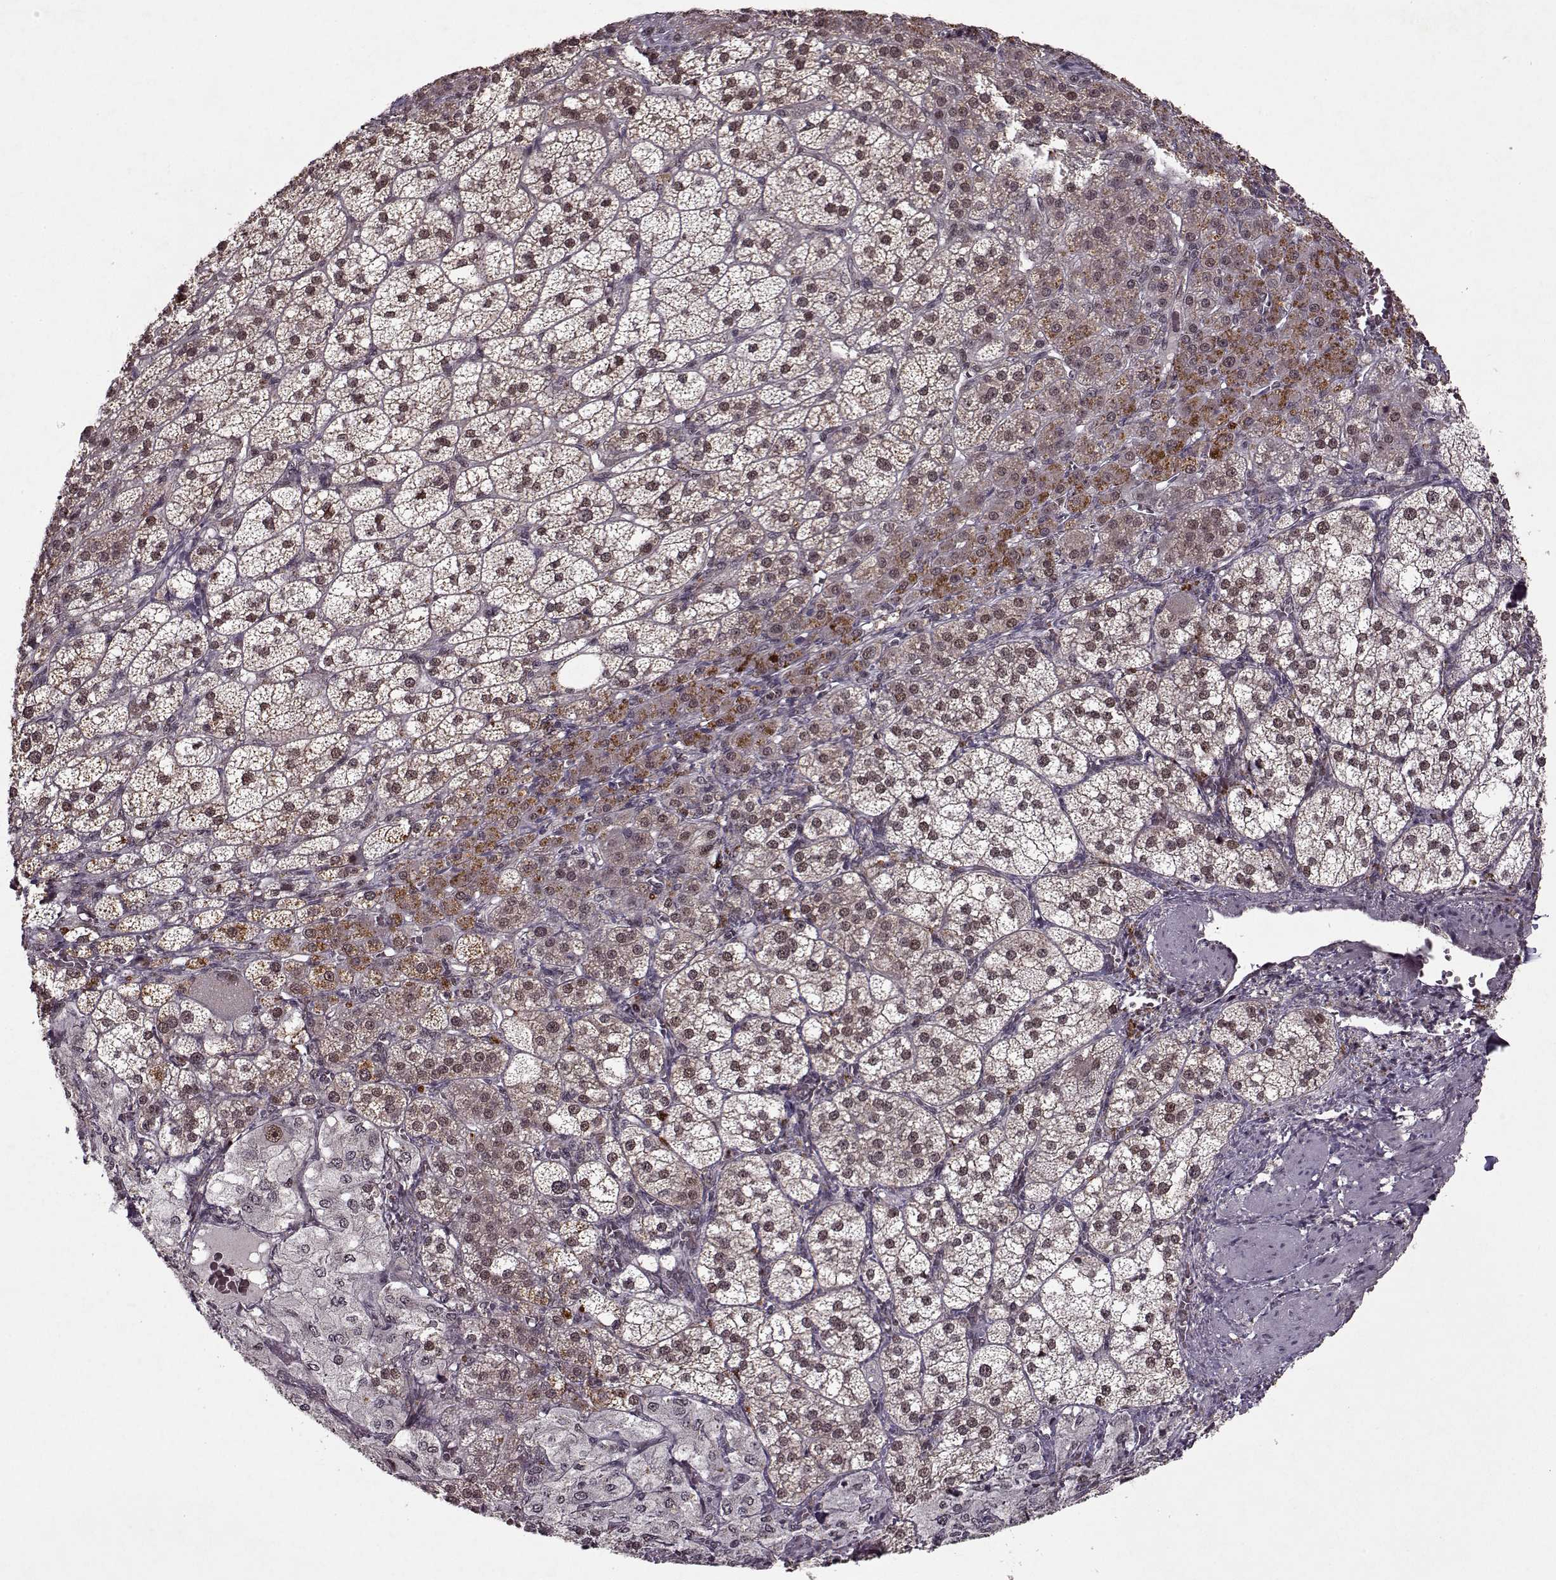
{"staining": {"intensity": "strong", "quantity": ">75%", "location": "cytoplasmic/membranous,nuclear"}, "tissue": "adrenal gland", "cell_type": "Glandular cells", "image_type": "normal", "snomed": [{"axis": "morphology", "description": "Normal tissue, NOS"}, {"axis": "topography", "description": "Adrenal gland"}], "caption": "Protein staining exhibits strong cytoplasmic/membranous,nuclear positivity in approximately >75% of glandular cells in normal adrenal gland. (IHC, brightfield microscopy, high magnification).", "gene": "PSMA7", "patient": {"sex": "female", "age": 60}}